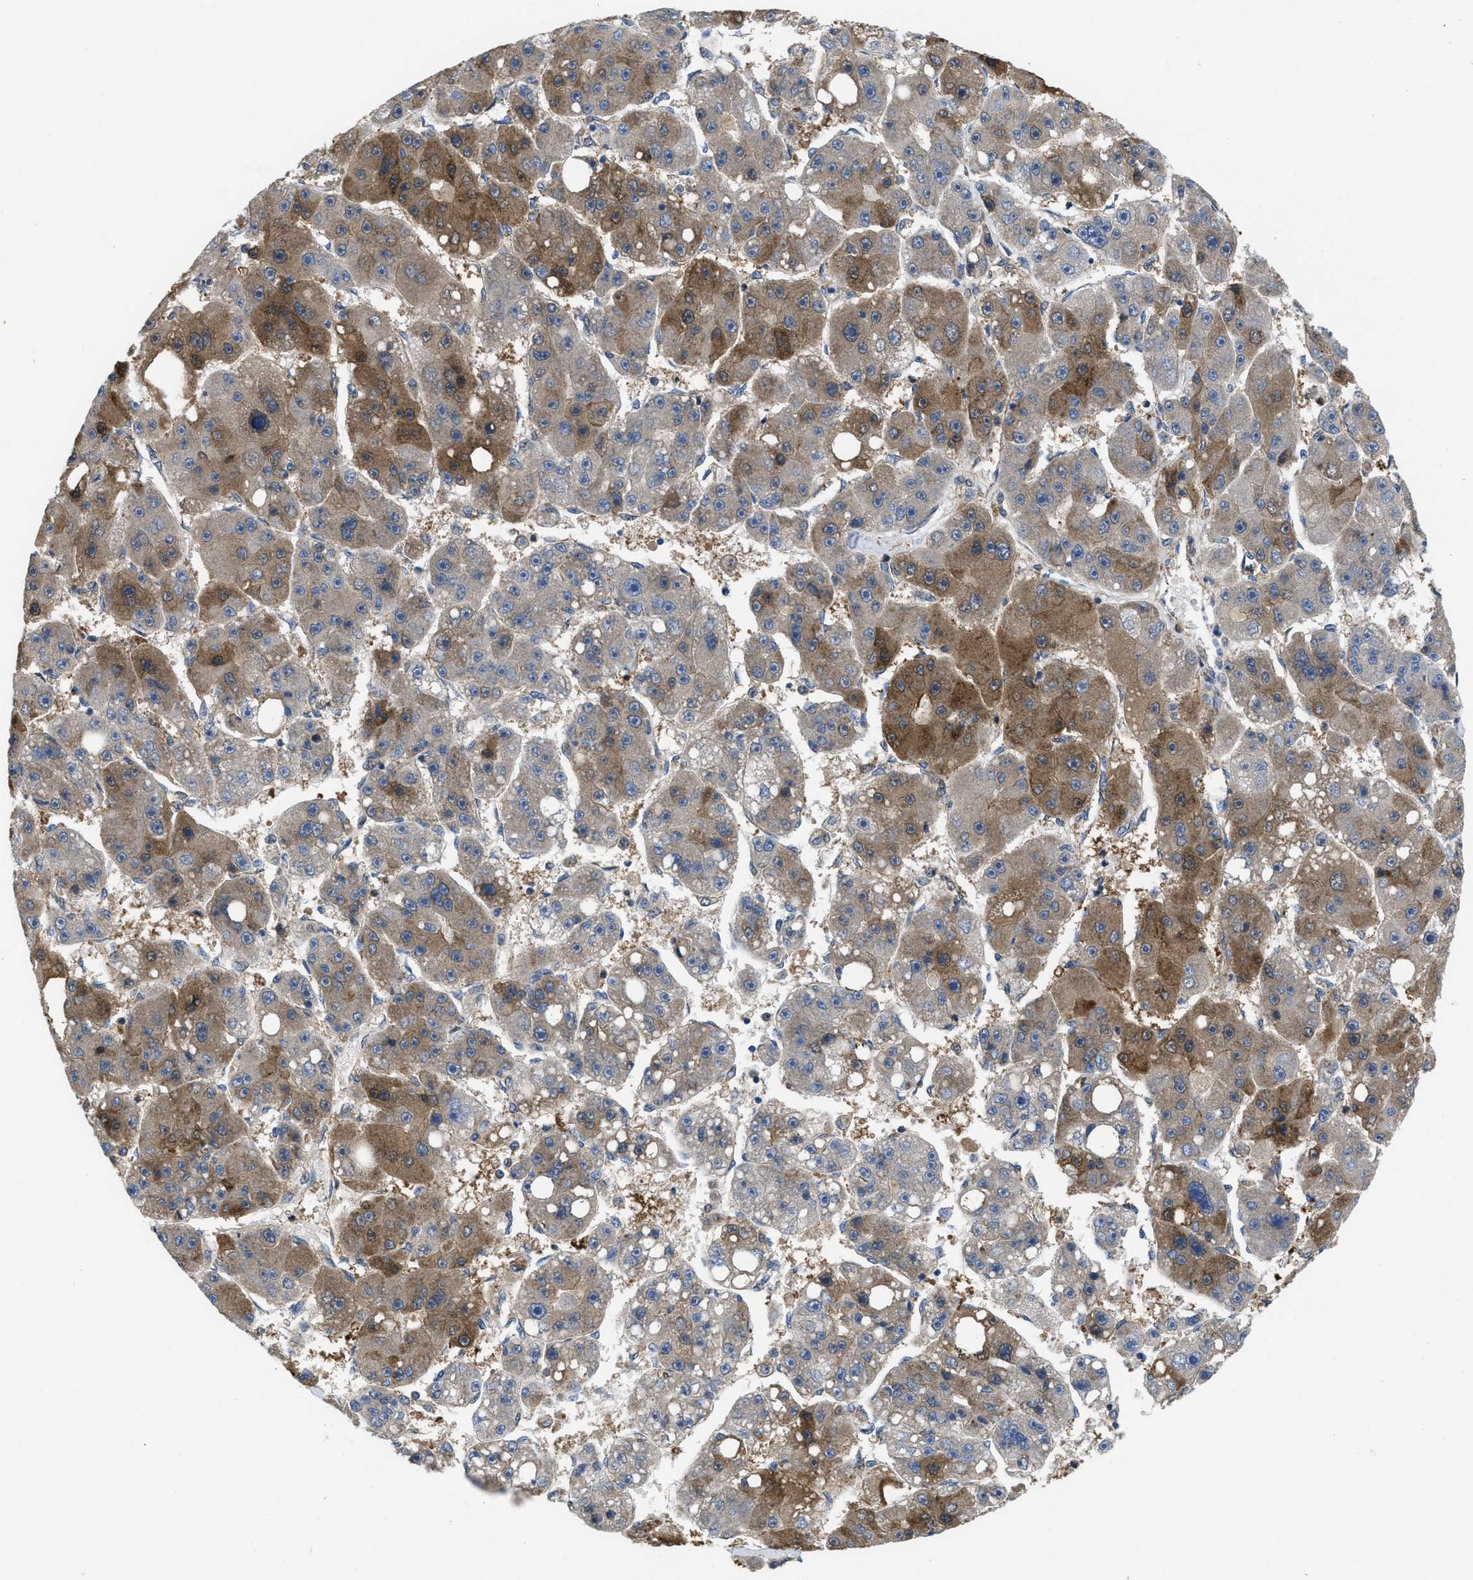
{"staining": {"intensity": "moderate", "quantity": ">75%", "location": "cytoplasmic/membranous"}, "tissue": "liver cancer", "cell_type": "Tumor cells", "image_type": "cancer", "snomed": [{"axis": "morphology", "description": "Carcinoma, Hepatocellular, NOS"}, {"axis": "topography", "description": "Liver"}], "caption": "A micrograph showing moderate cytoplasmic/membranous staining in about >75% of tumor cells in liver hepatocellular carcinoma, as visualized by brown immunohistochemical staining.", "gene": "PPP2CB", "patient": {"sex": "female", "age": 61}}